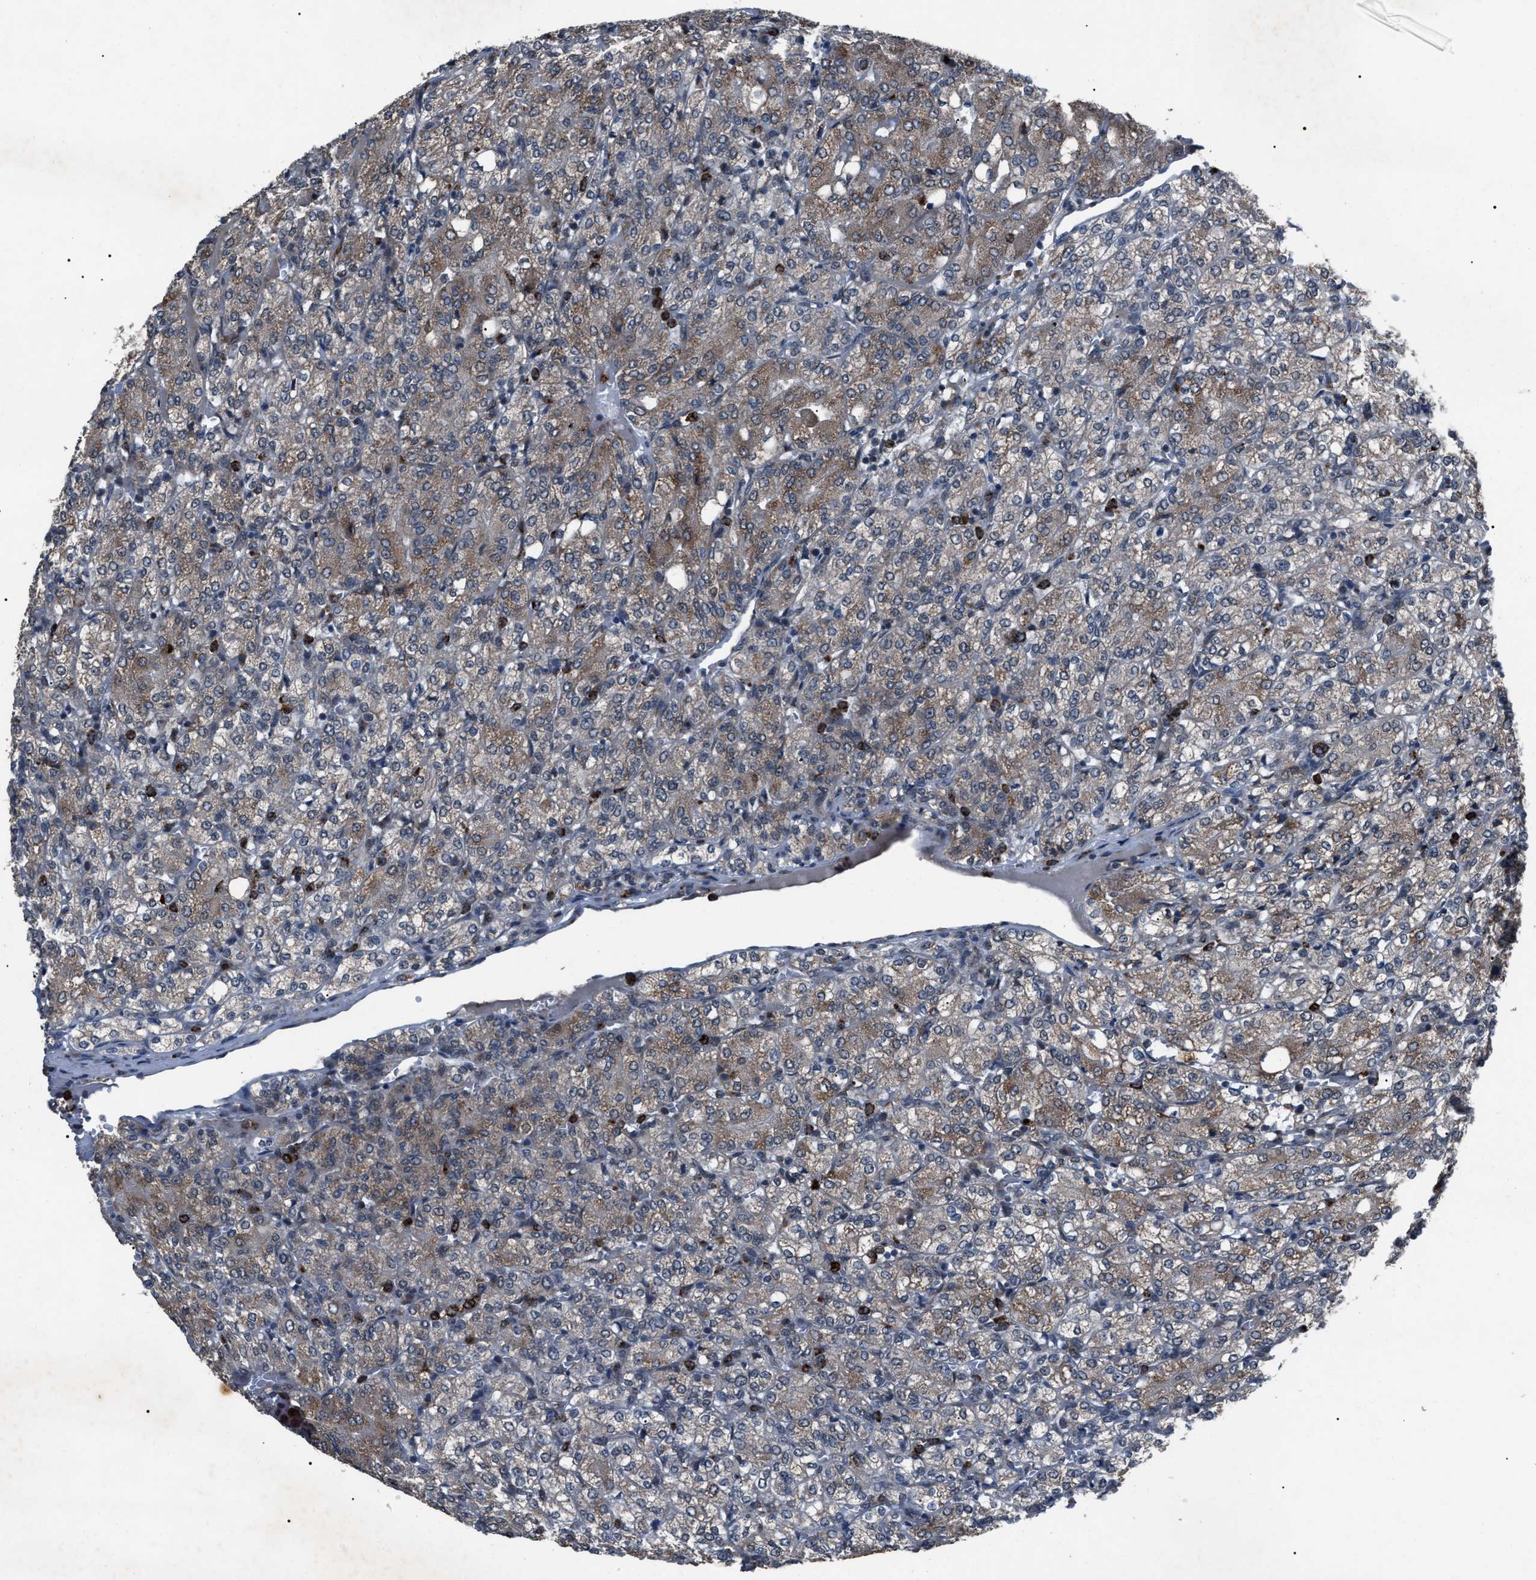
{"staining": {"intensity": "weak", "quantity": "25%-75%", "location": "cytoplasmic/membranous"}, "tissue": "renal cancer", "cell_type": "Tumor cells", "image_type": "cancer", "snomed": [{"axis": "morphology", "description": "Adenocarcinoma, NOS"}, {"axis": "topography", "description": "Kidney"}], "caption": "IHC photomicrograph of neoplastic tissue: human renal adenocarcinoma stained using immunohistochemistry (IHC) shows low levels of weak protein expression localized specifically in the cytoplasmic/membranous of tumor cells, appearing as a cytoplasmic/membranous brown color.", "gene": "ZFAND2A", "patient": {"sex": "male", "age": 77}}